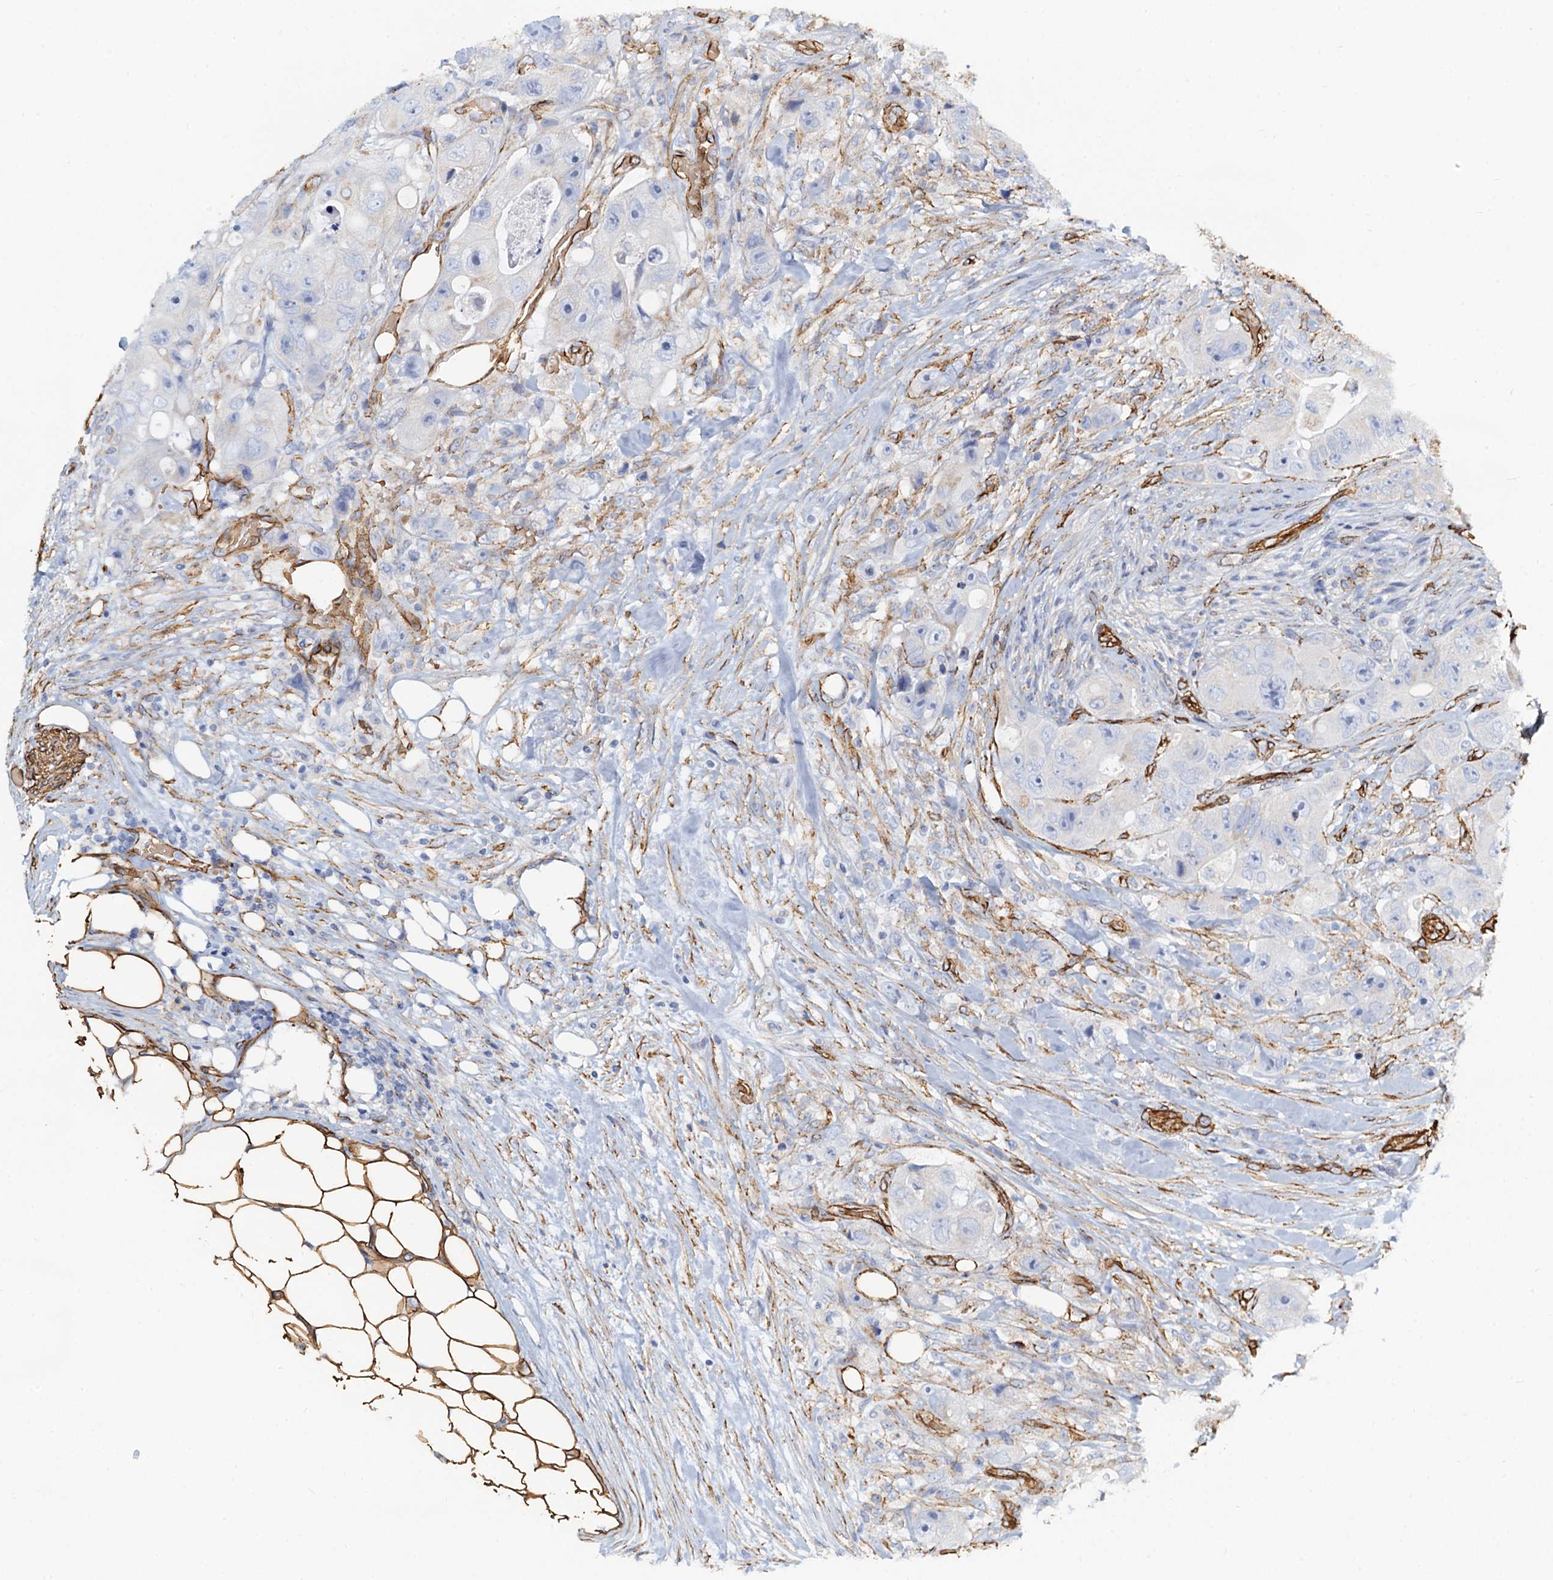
{"staining": {"intensity": "negative", "quantity": "none", "location": "none"}, "tissue": "colorectal cancer", "cell_type": "Tumor cells", "image_type": "cancer", "snomed": [{"axis": "morphology", "description": "Adenocarcinoma, NOS"}, {"axis": "topography", "description": "Colon"}], "caption": "A histopathology image of colorectal cancer stained for a protein exhibits no brown staining in tumor cells.", "gene": "DGKG", "patient": {"sex": "female", "age": 46}}